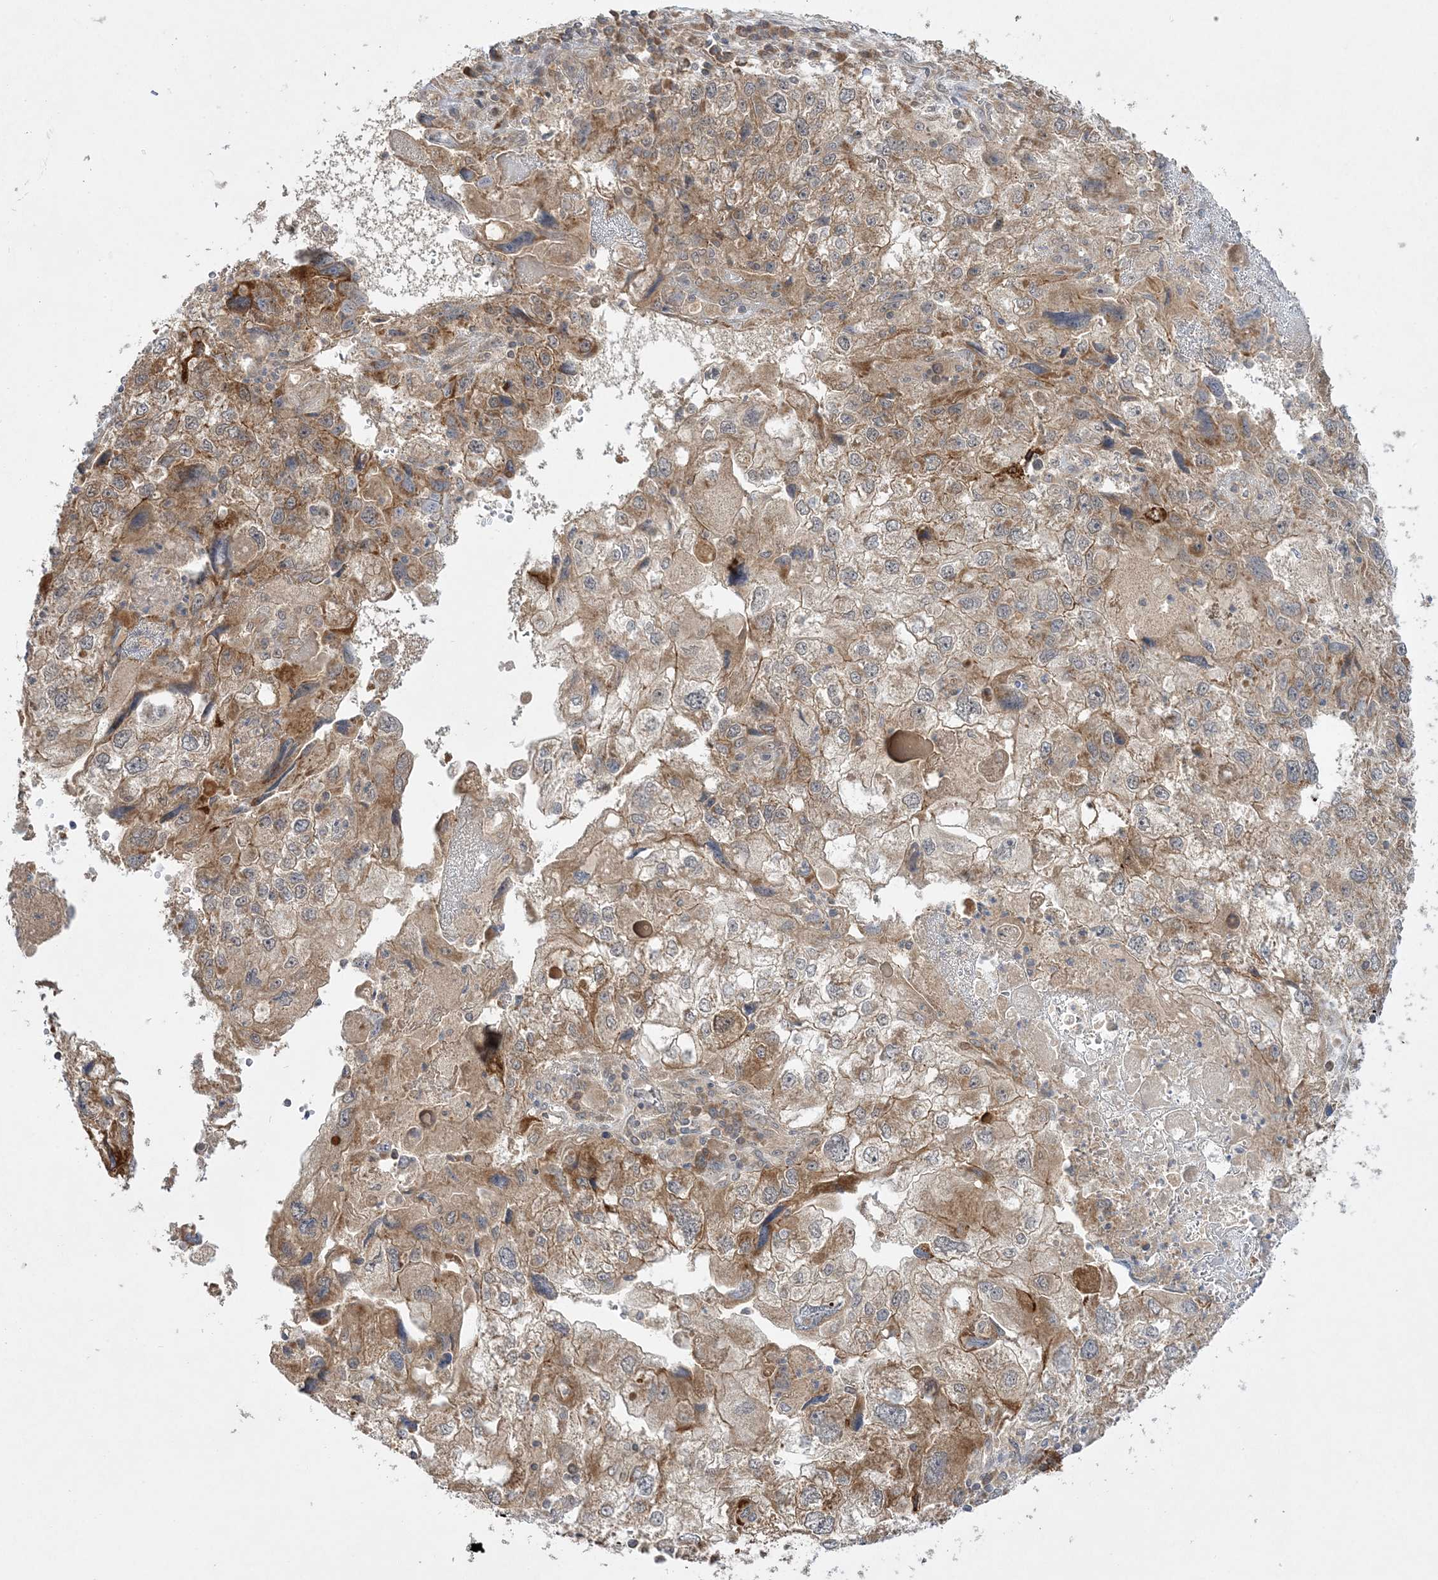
{"staining": {"intensity": "strong", "quantity": "<25%", "location": "cytoplasmic/membranous"}, "tissue": "endometrial cancer", "cell_type": "Tumor cells", "image_type": "cancer", "snomed": [{"axis": "morphology", "description": "Adenocarcinoma, NOS"}, {"axis": "topography", "description": "Endometrium"}], "caption": "Immunohistochemistry (IHC) image of neoplastic tissue: endometrial adenocarcinoma stained using immunohistochemistry (IHC) demonstrates medium levels of strong protein expression localized specifically in the cytoplasmic/membranous of tumor cells, appearing as a cytoplasmic/membranous brown color.", "gene": "MMADHC", "patient": {"sex": "female", "age": 49}}